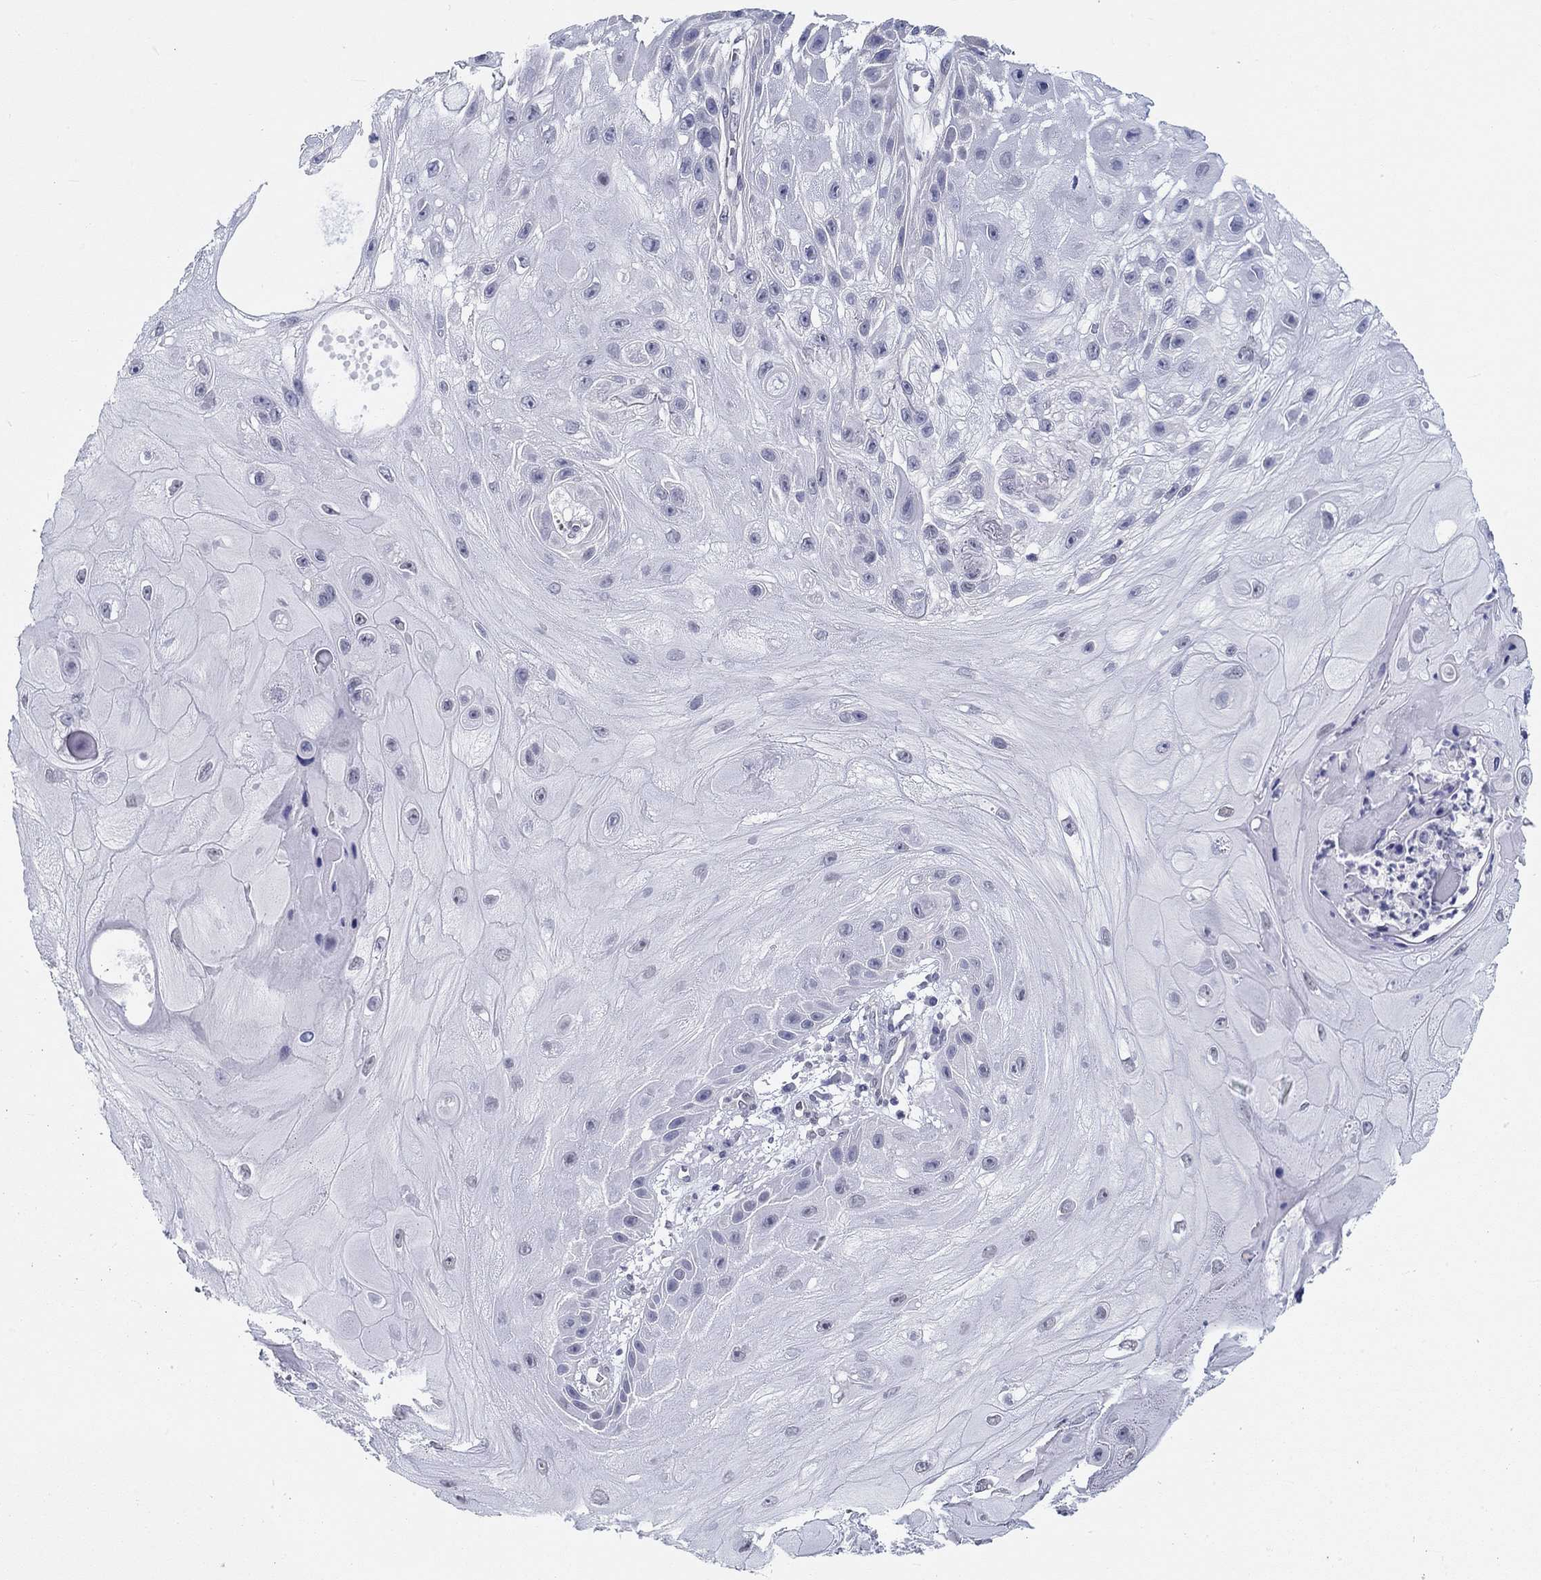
{"staining": {"intensity": "negative", "quantity": "none", "location": "none"}, "tissue": "skin cancer", "cell_type": "Tumor cells", "image_type": "cancer", "snomed": [{"axis": "morphology", "description": "Normal tissue, NOS"}, {"axis": "morphology", "description": "Squamous cell carcinoma, NOS"}, {"axis": "topography", "description": "Skin"}], "caption": "Image shows no significant protein staining in tumor cells of skin cancer (squamous cell carcinoma).", "gene": "CRYGD", "patient": {"sex": "male", "age": 79}}